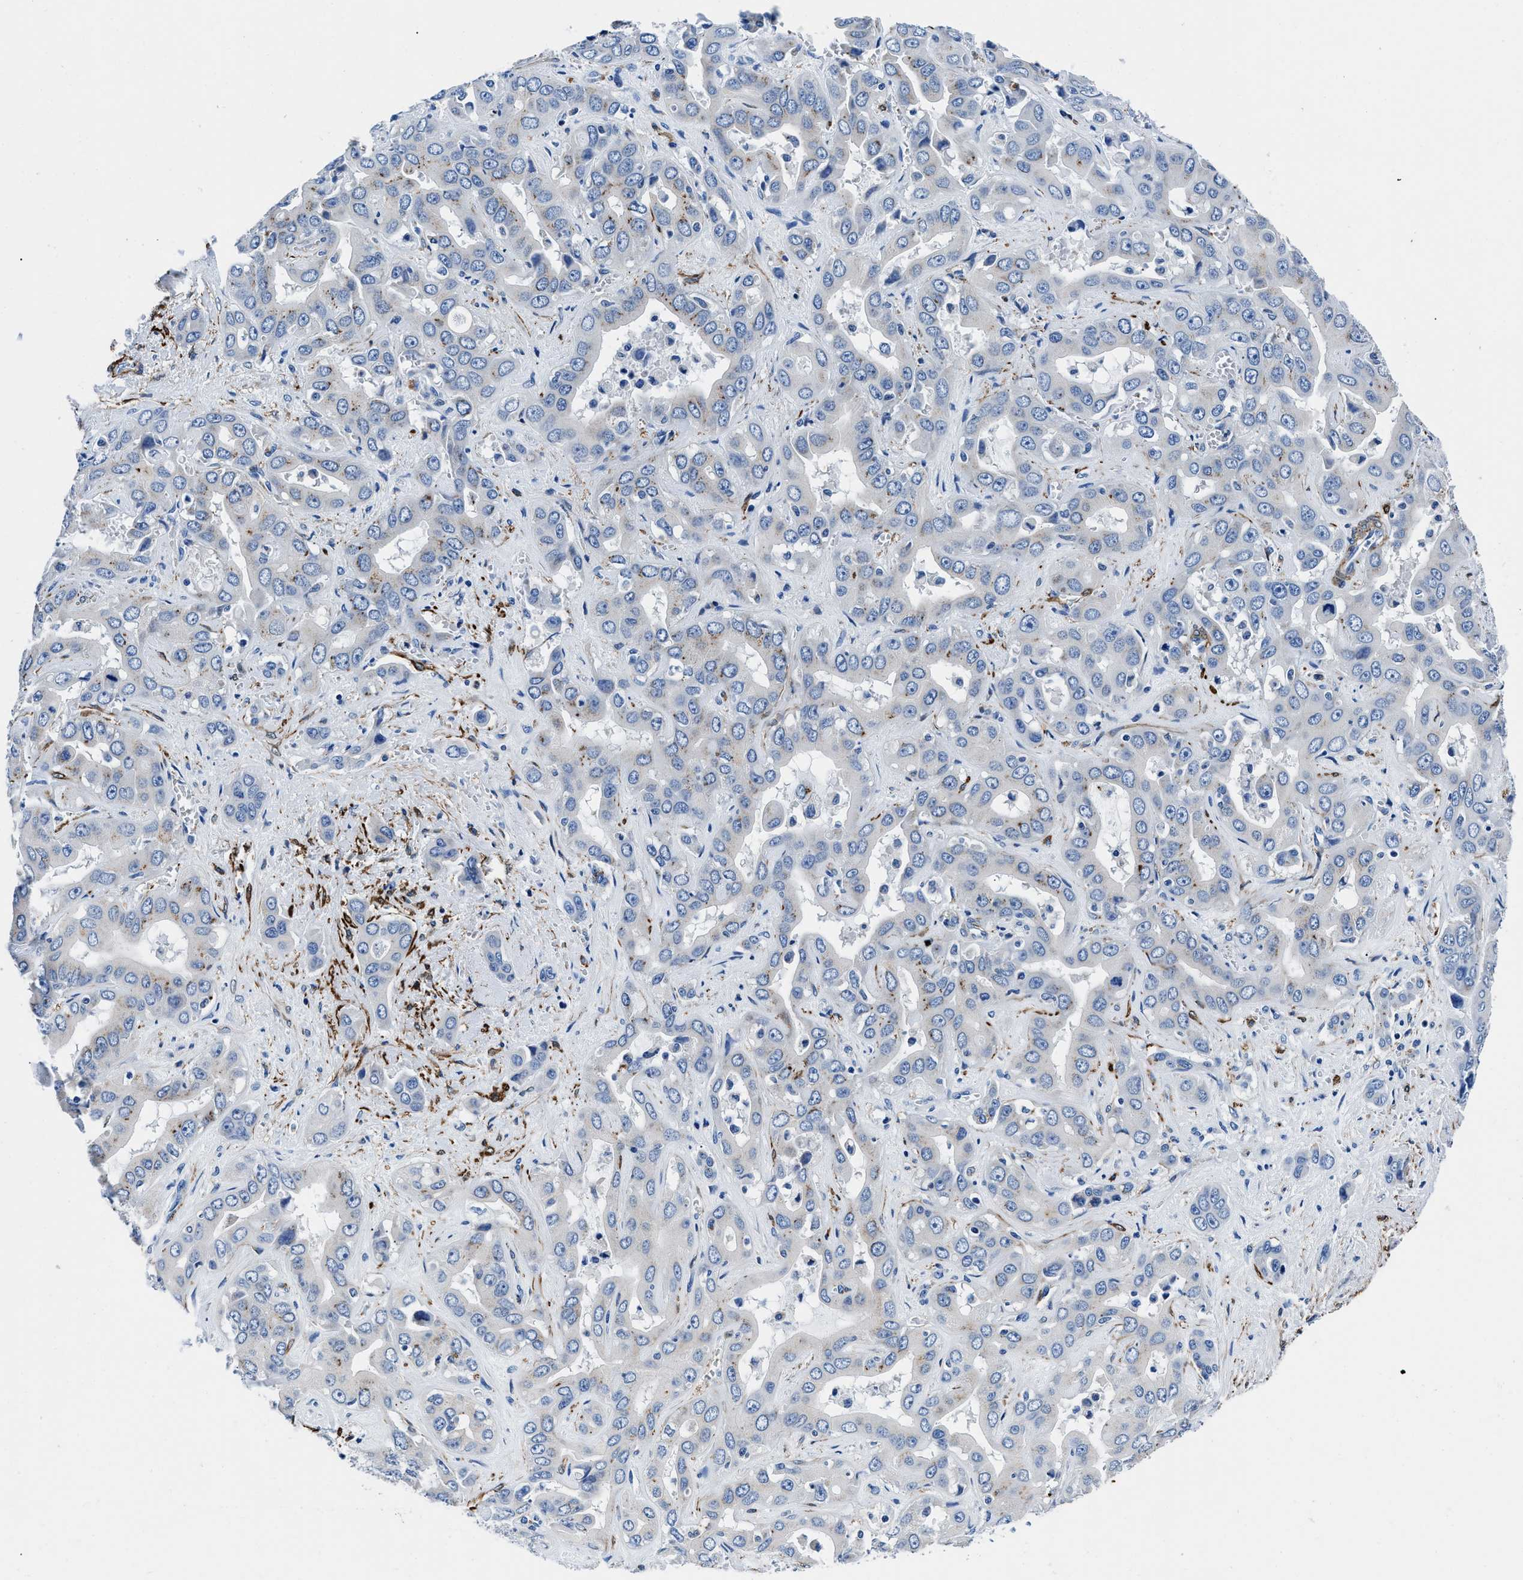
{"staining": {"intensity": "negative", "quantity": "none", "location": "none"}, "tissue": "liver cancer", "cell_type": "Tumor cells", "image_type": "cancer", "snomed": [{"axis": "morphology", "description": "Cholangiocarcinoma"}, {"axis": "topography", "description": "Liver"}], "caption": "IHC micrograph of liver cancer stained for a protein (brown), which displays no expression in tumor cells.", "gene": "TEX261", "patient": {"sex": "female", "age": 52}}